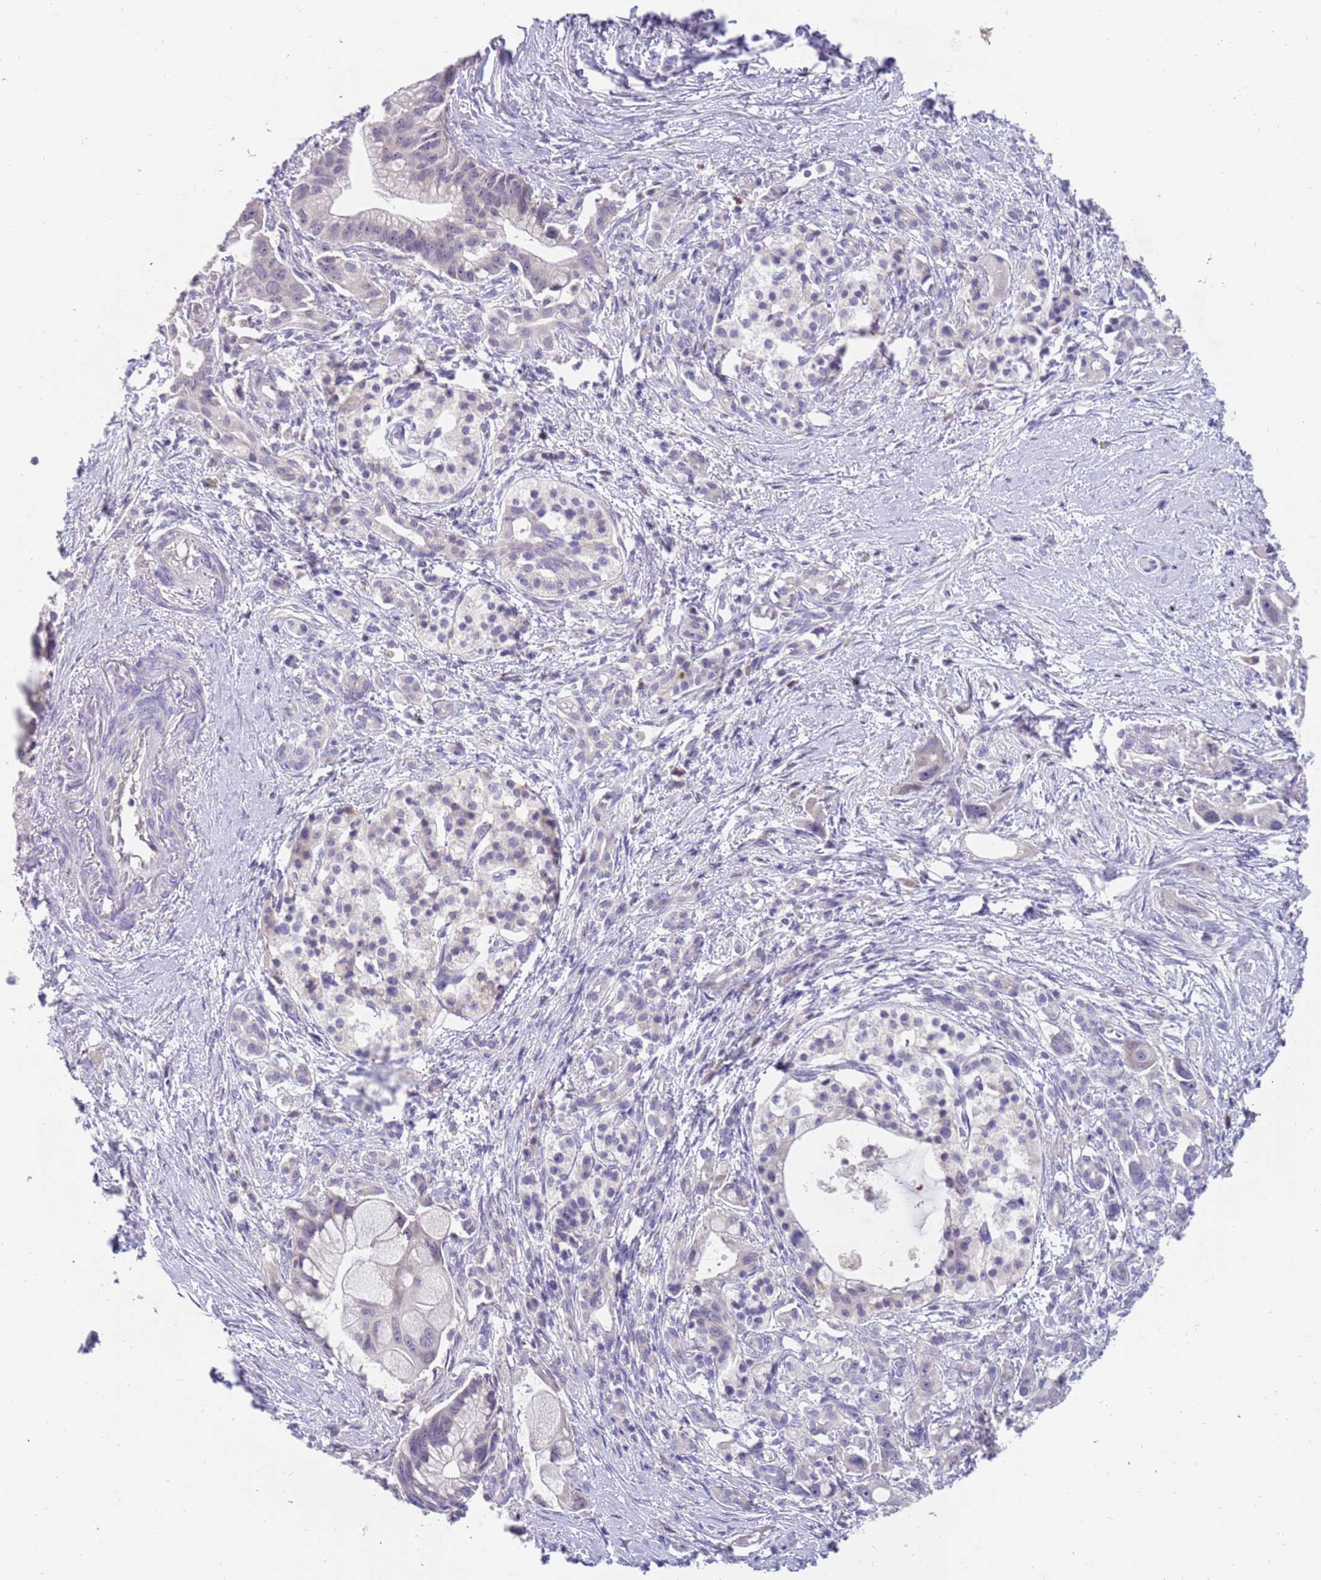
{"staining": {"intensity": "negative", "quantity": "none", "location": "none"}, "tissue": "pancreatic cancer", "cell_type": "Tumor cells", "image_type": "cancer", "snomed": [{"axis": "morphology", "description": "Adenocarcinoma, NOS"}, {"axis": "topography", "description": "Pancreas"}], "caption": "DAB (3,3'-diaminobenzidine) immunohistochemical staining of pancreatic adenocarcinoma exhibits no significant positivity in tumor cells. Brightfield microscopy of immunohistochemistry (IHC) stained with DAB (brown) and hematoxylin (blue), captured at high magnification.", "gene": "ZNF746", "patient": {"sex": "male", "age": 68}}